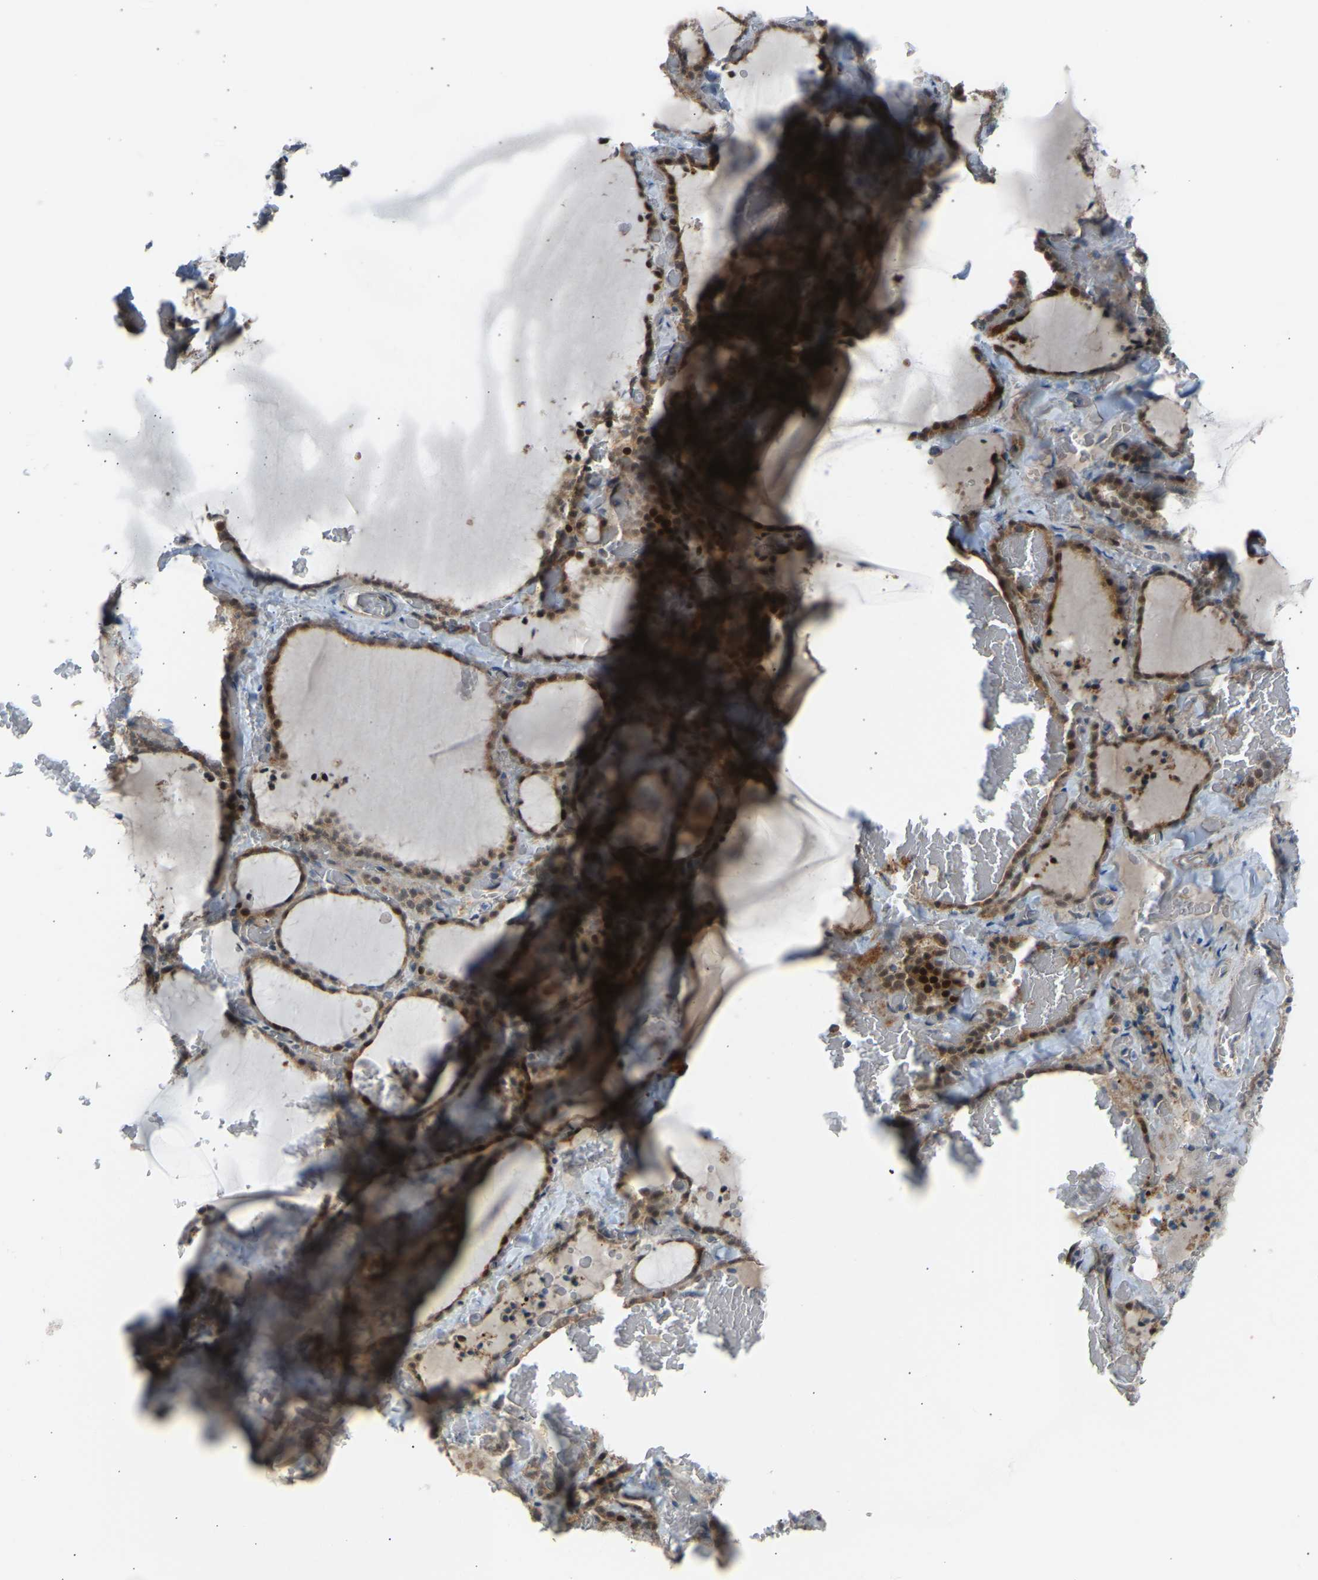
{"staining": {"intensity": "strong", "quantity": ">75%", "location": "nuclear"}, "tissue": "thyroid gland", "cell_type": "Glandular cells", "image_type": "normal", "snomed": [{"axis": "morphology", "description": "Normal tissue, NOS"}, {"axis": "topography", "description": "Thyroid gland"}], "caption": "Immunohistochemistry (IHC) image of unremarkable thyroid gland stained for a protein (brown), which reveals high levels of strong nuclear positivity in about >75% of glandular cells.", "gene": "VPS41", "patient": {"sex": "female", "age": 22}}